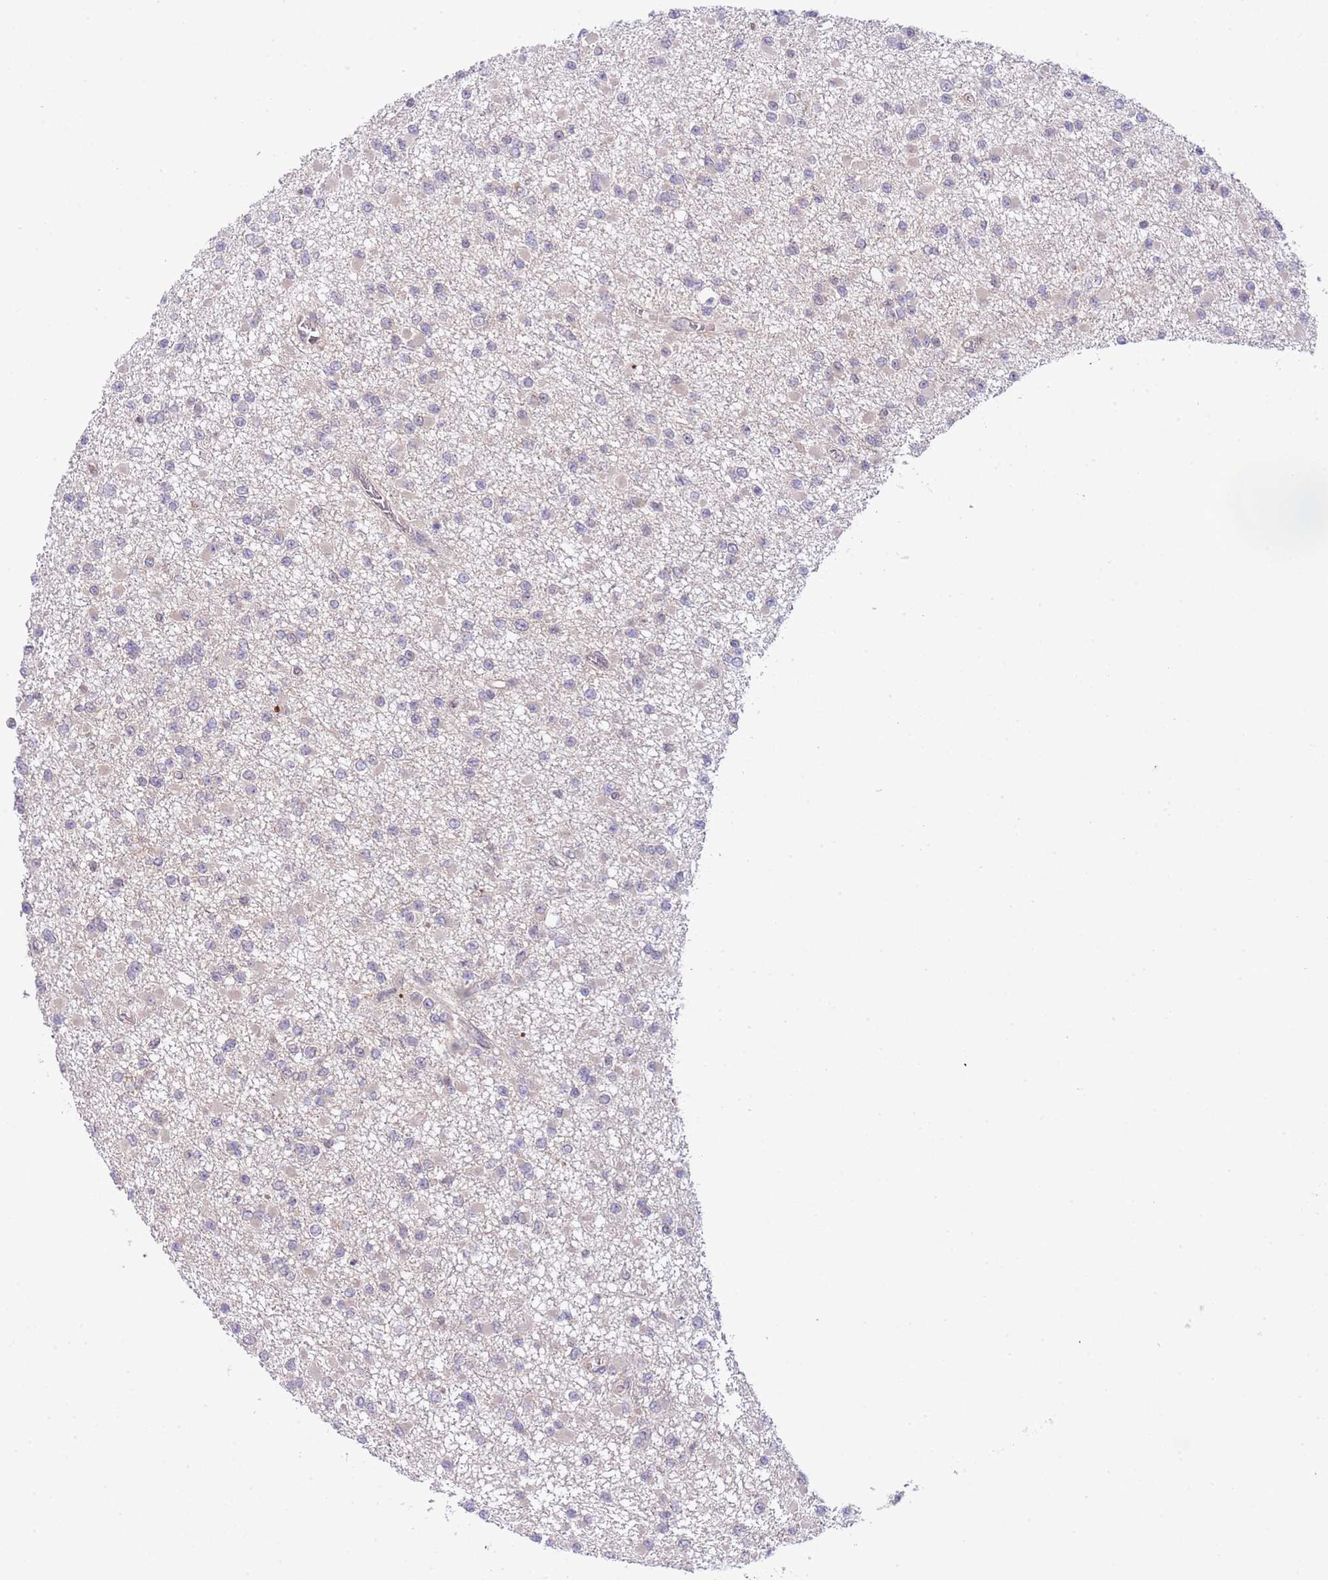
{"staining": {"intensity": "negative", "quantity": "none", "location": "none"}, "tissue": "glioma", "cell_type": "Tumor cells", "image_type": "cancer", "snomed": [{"axis": "morphology", "description": "Glioma, malignant, Low grade"}, {"axis": "topography", "description": "Brain"}], "caption": "DAB (3,3'-diaminobenzidine) immunohistochemical staining of human malignant glioma (low-grade) shows no significant positivity in tumor cells.", "gene": "CHD1", "patient": {"sex": "female", "age": 22}}